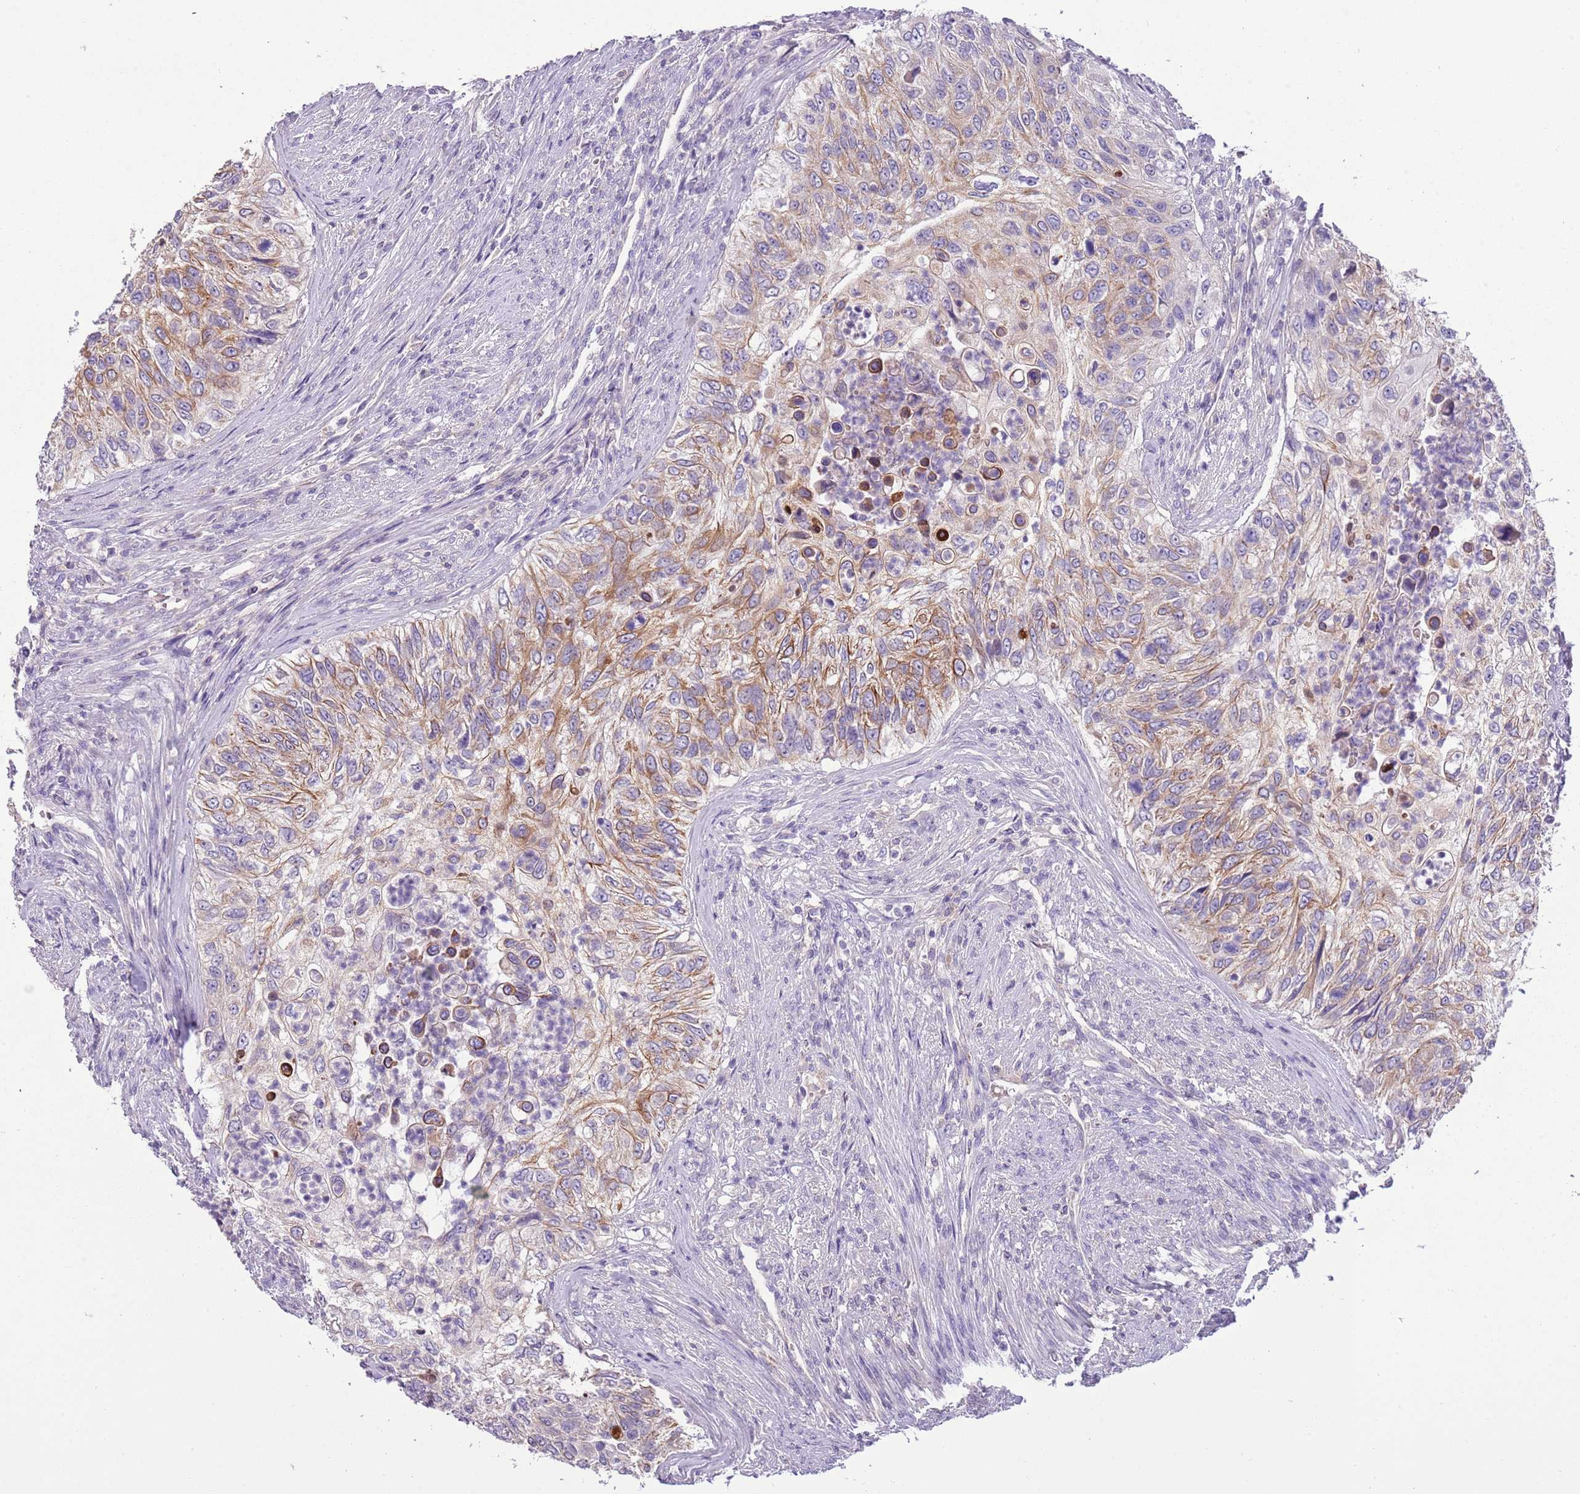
{"staining": {"intensity": "moderate", "quantity": "25%-75%", "location": "cytoplasmic/membranous"}, "tissue": "urothelial cancer", "cell_type": "Tumor cells", "image_type": "cancer", "snomed": [{"axis": "morphology", "description": "Urothelial carcinoma, High grade"}, {"axis": "topography", "description": "Urinary bladder"}], "caption": "Immunohistochemical staining of human urothelial cancer reveals moderate cytoplasmic/membranous protein staining in about 25%-75% of tumor cells.", "gene": "HES3", "patient": {"sex": "female", "age": 60}}